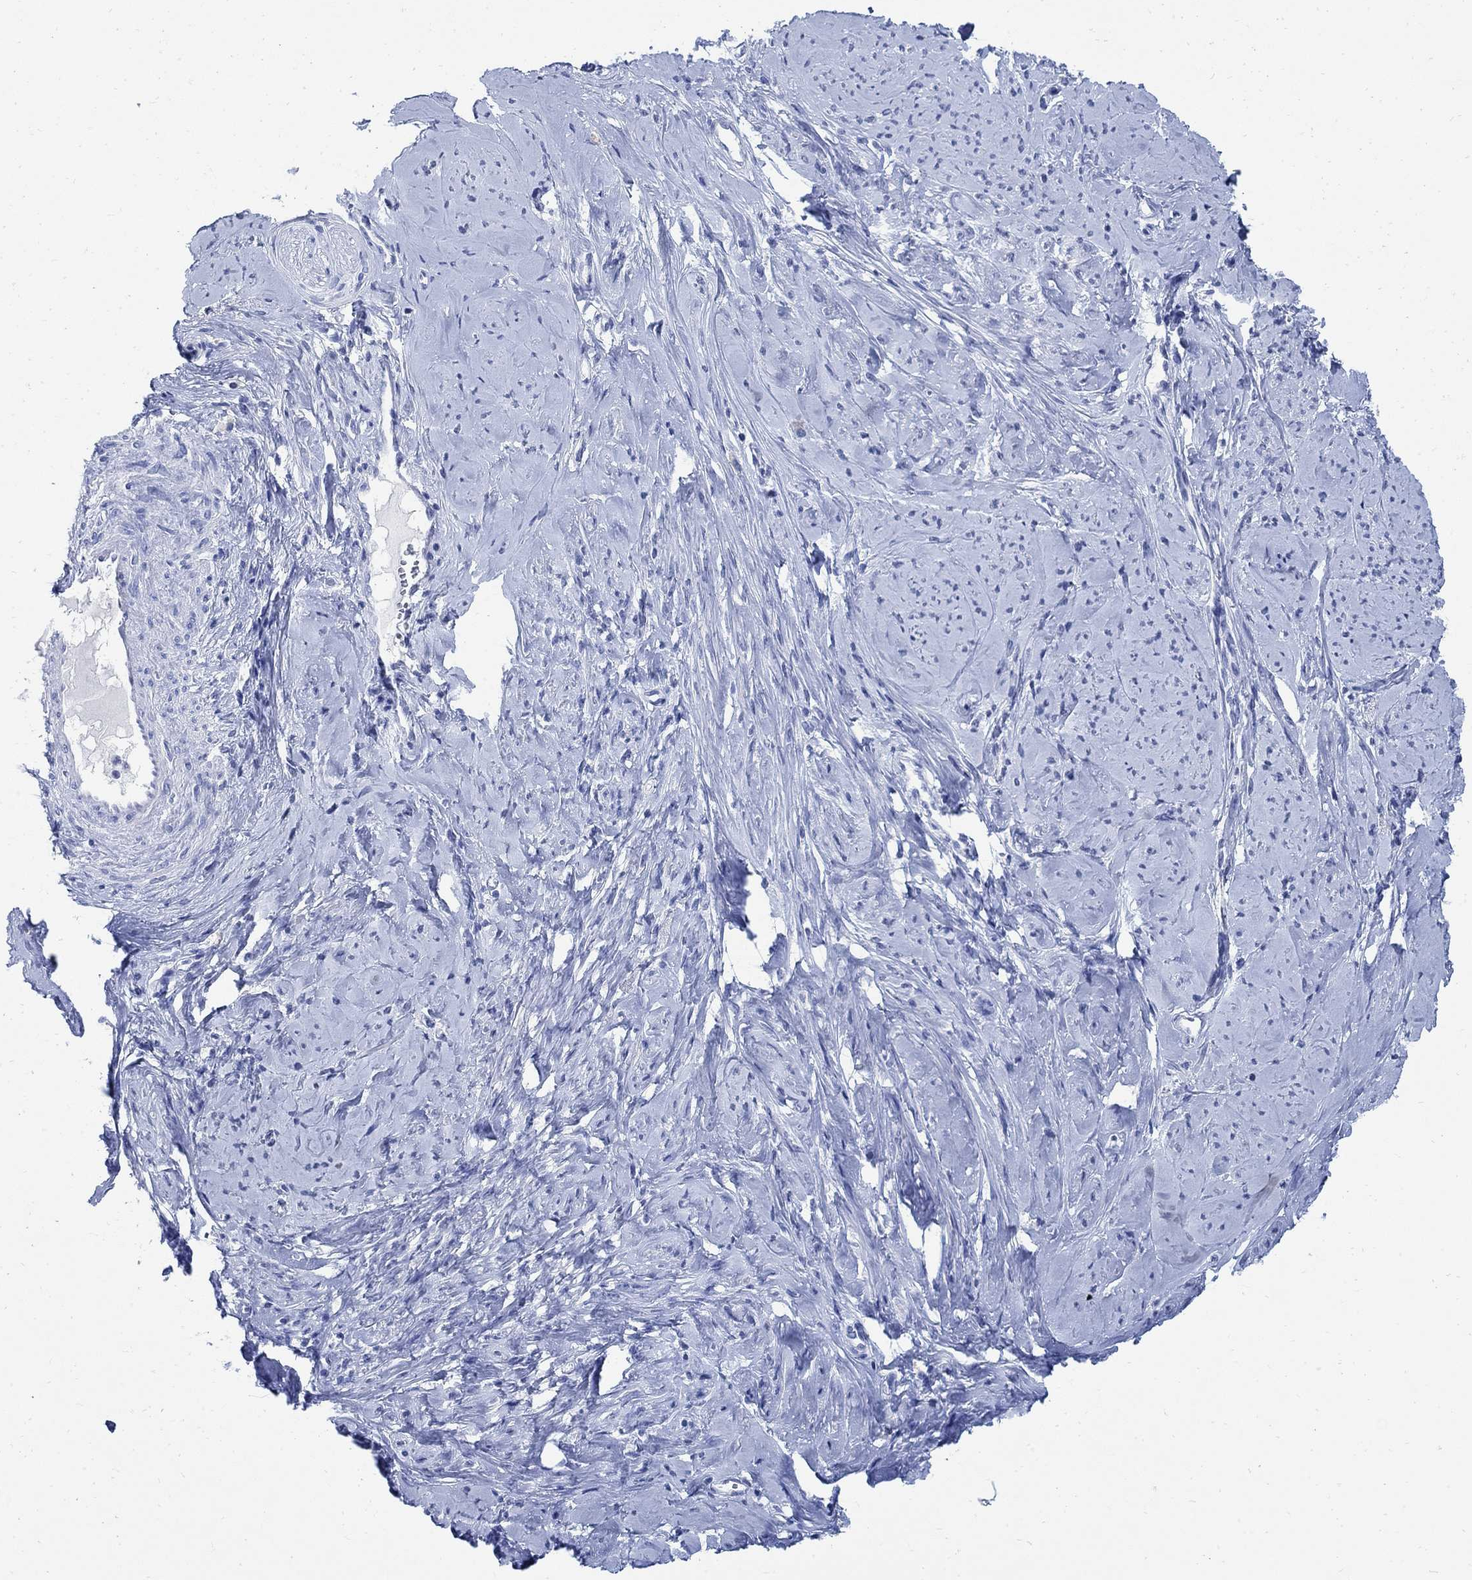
{"staining": {"intensity": "negative", "quantity": "none", "location": "none"}, "tissue": "smooth muscle", "cell_type": "Smooth muscle cells", "image_type": "normal", "snomed": [{"axis": "morphology", "description": "Normal tissue, NOS"}, {"axis": "topography", "description": "Smooth muscle"}], "caption": "Immunohistochemistry (IHC) of normal human smooth muscle exhibits no staining in smooth muscle cells. (Immunohistochemistry, brightfield microscopy, high magnification).", "gene": "CAMK2N1", "patient": {"sex": "female", "age": 48}}